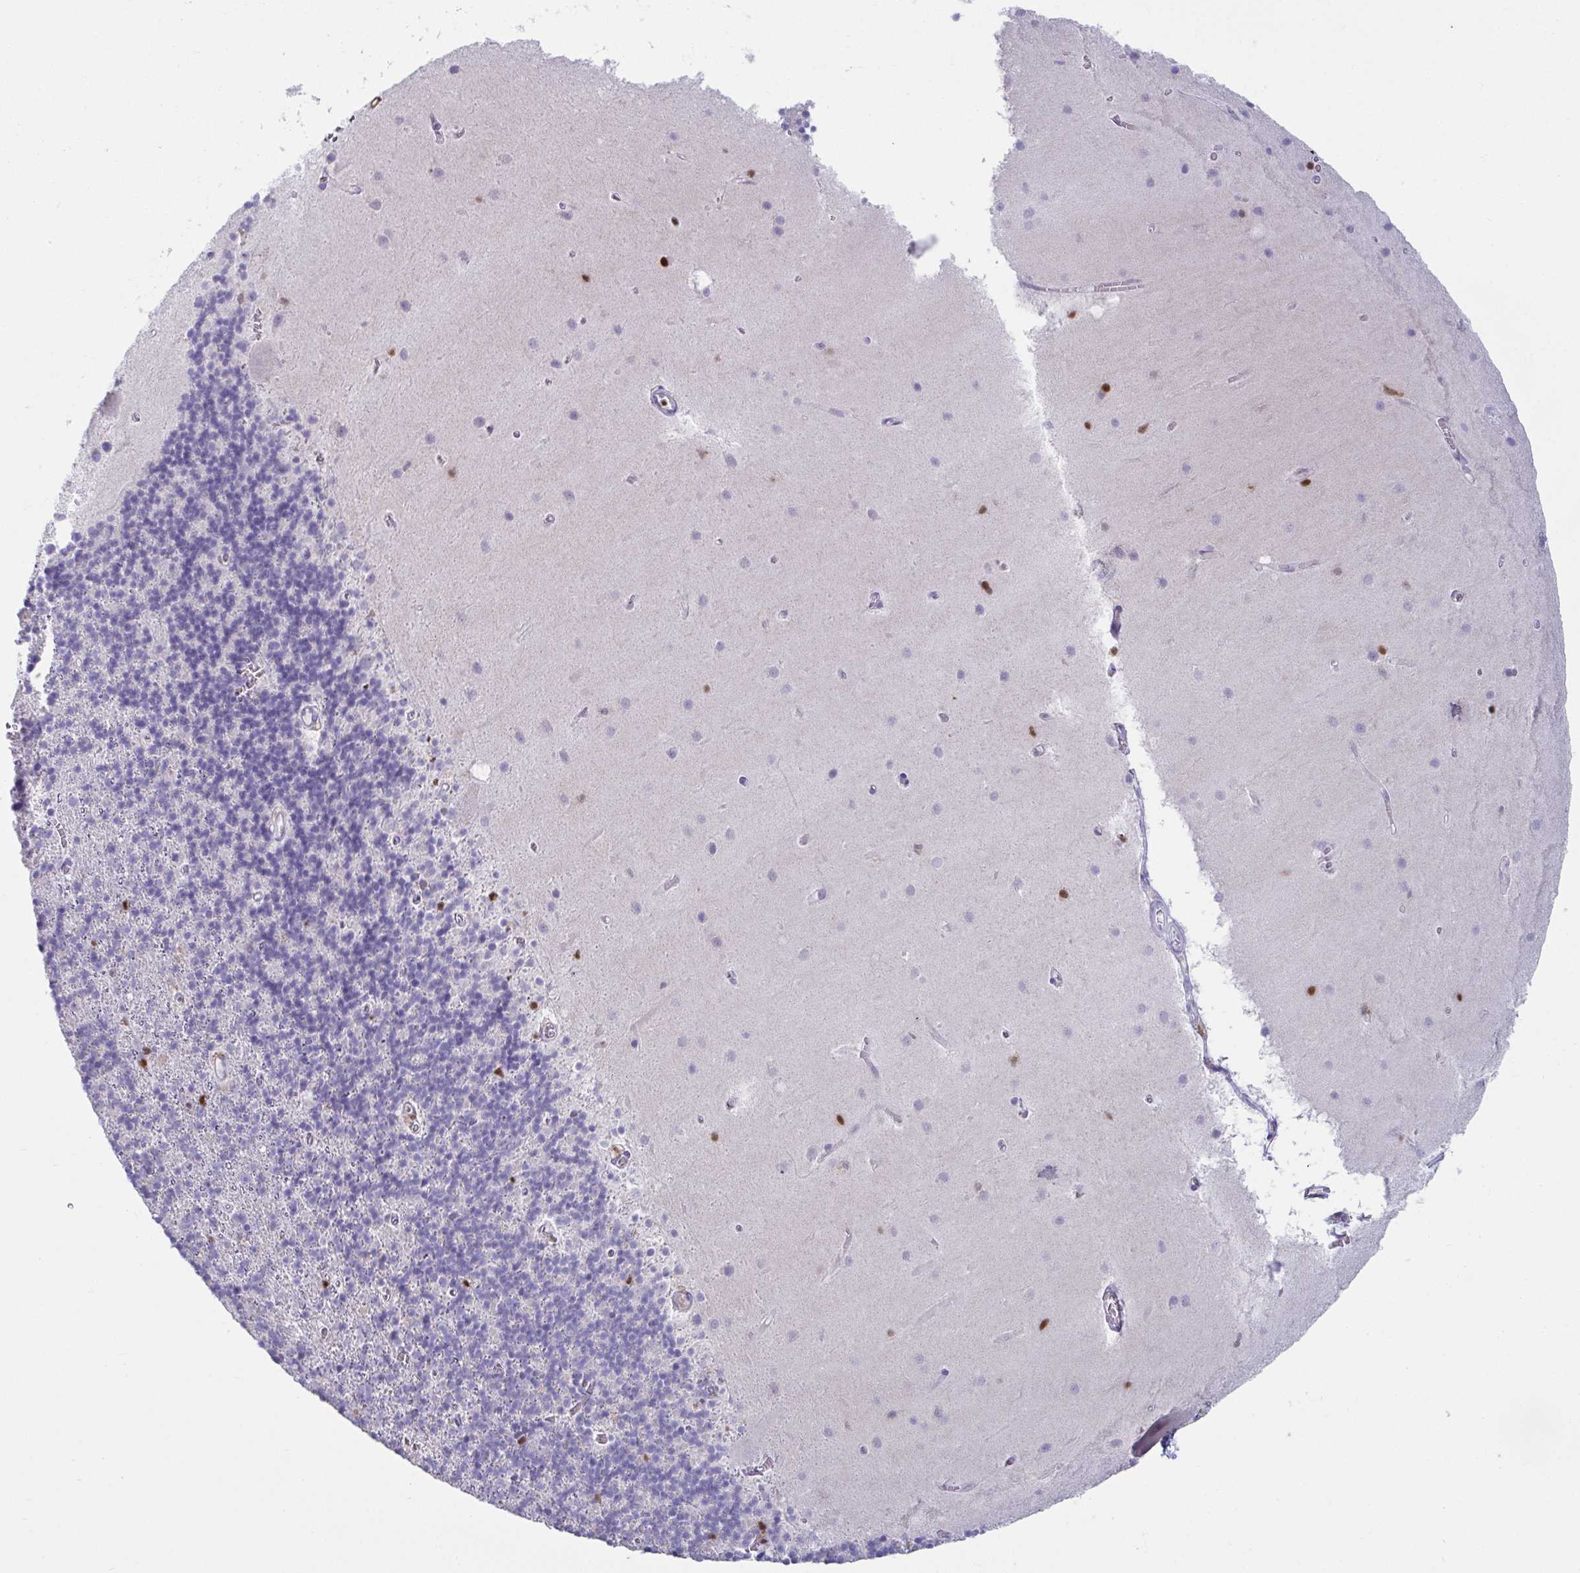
{"staining": {"intensity": "negative", "quantity": "none", "location": "none"}, "tissue": "cerebellum", "cell_type": "Cells in granular layer", "image_type": "normal", "snomed": [{"axis": "morphology", "description": "Normal tissue, NOS"}, {"axis": "topography", "description": "Cerebellum"}], "caption": "This is an immunohistochemistry image of benign cerebellum. There is no staining in cells in granular layer.", "gene": "ZNF586", "patient": {"sex": "male", "age": 70}}